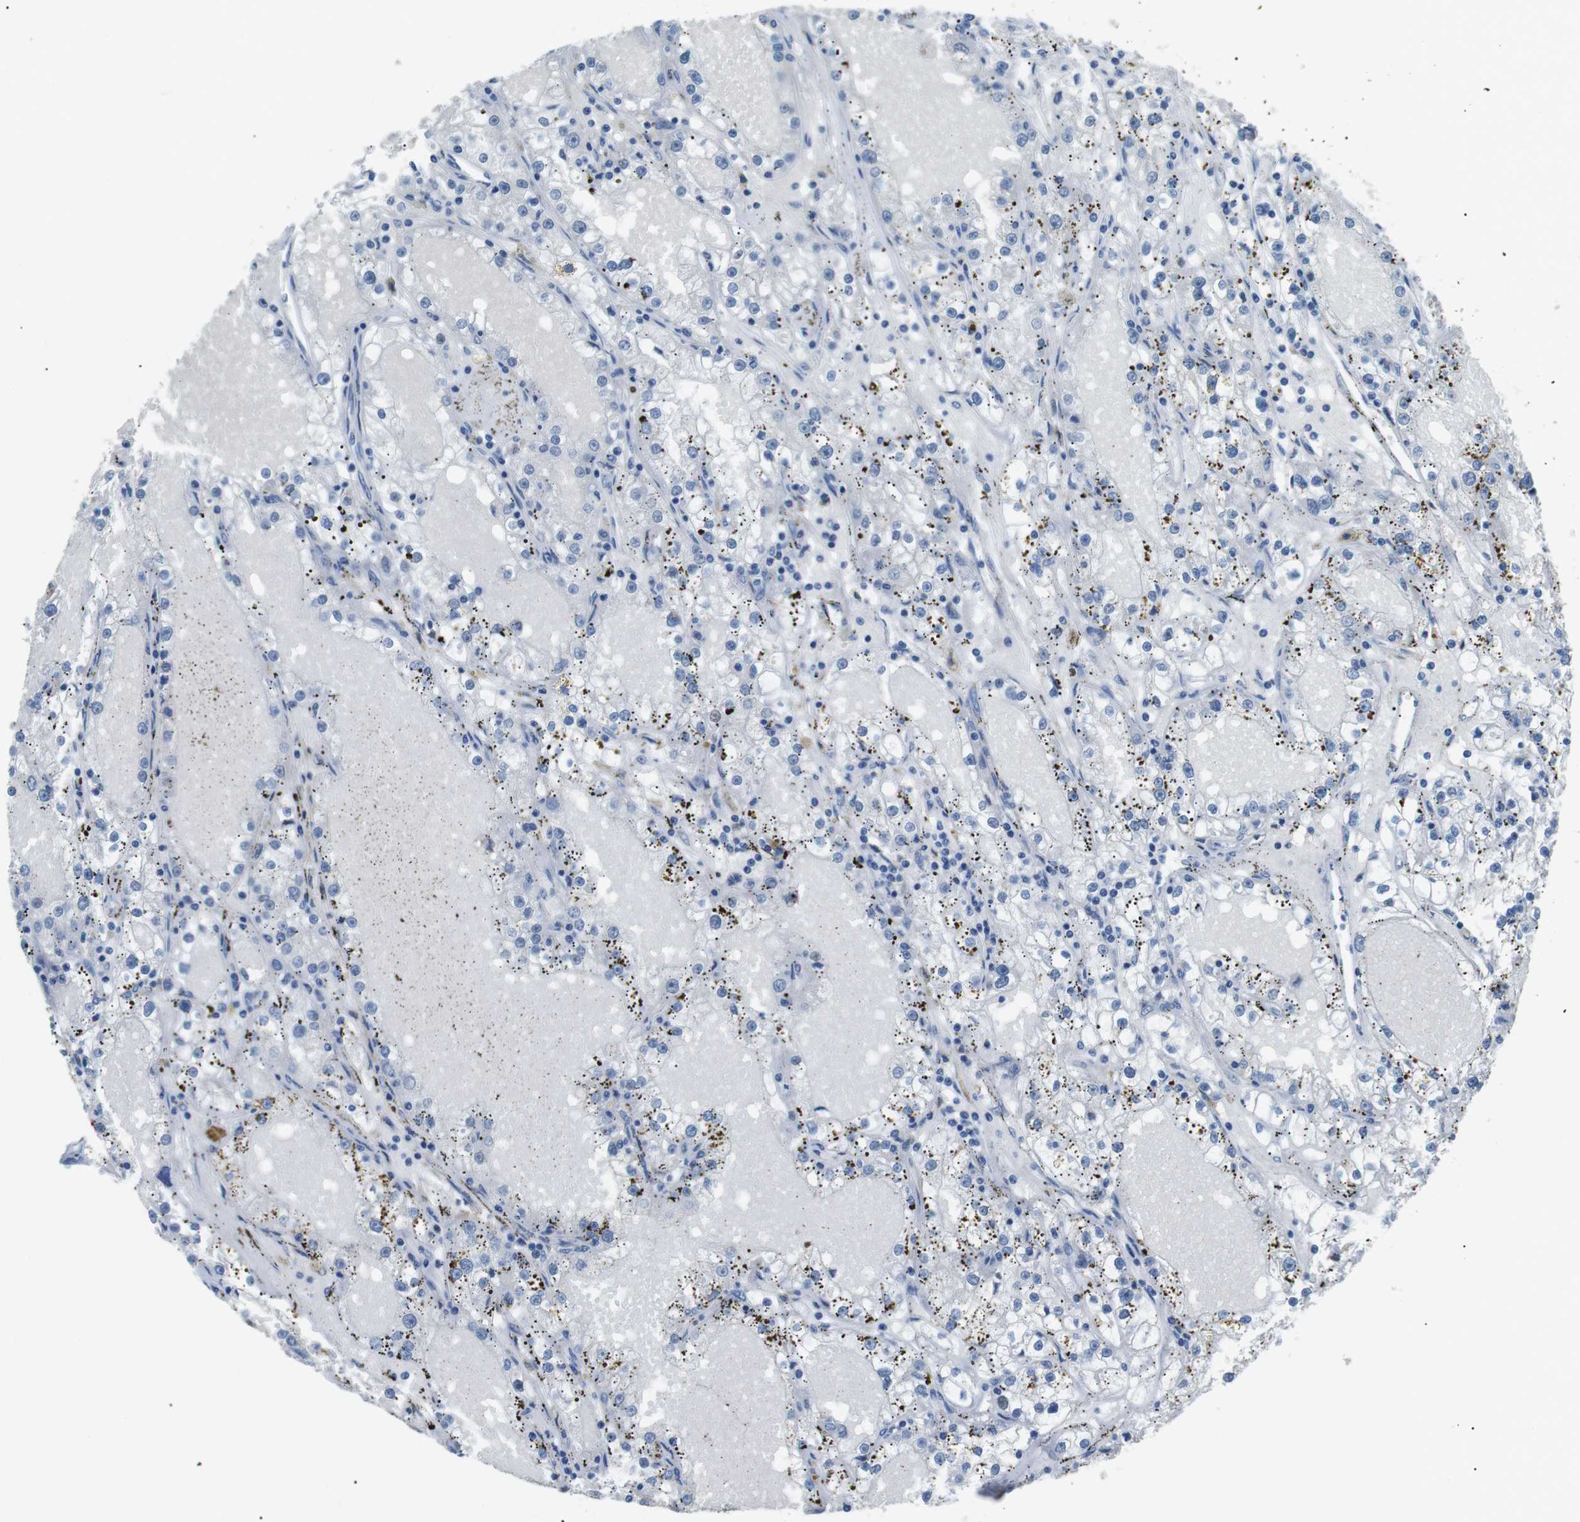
{"staining": {"intensity": "negative", "quantity": "none", "location": "none"}, "tissue": "renal cancer", "cell_type": "Tumor cells", "image_type": "cancer", "snomed": [{"axis": "morphology", "description": "Adenocarcinoma, NOS"}, {"axis": "topography", "description": "Kidney"}], "caption": "Tumor cells are negative for protein expression in human renal adenocarcinoma.", "gene": "CDH26", "patient": {"sex": "male", "age": 56}}